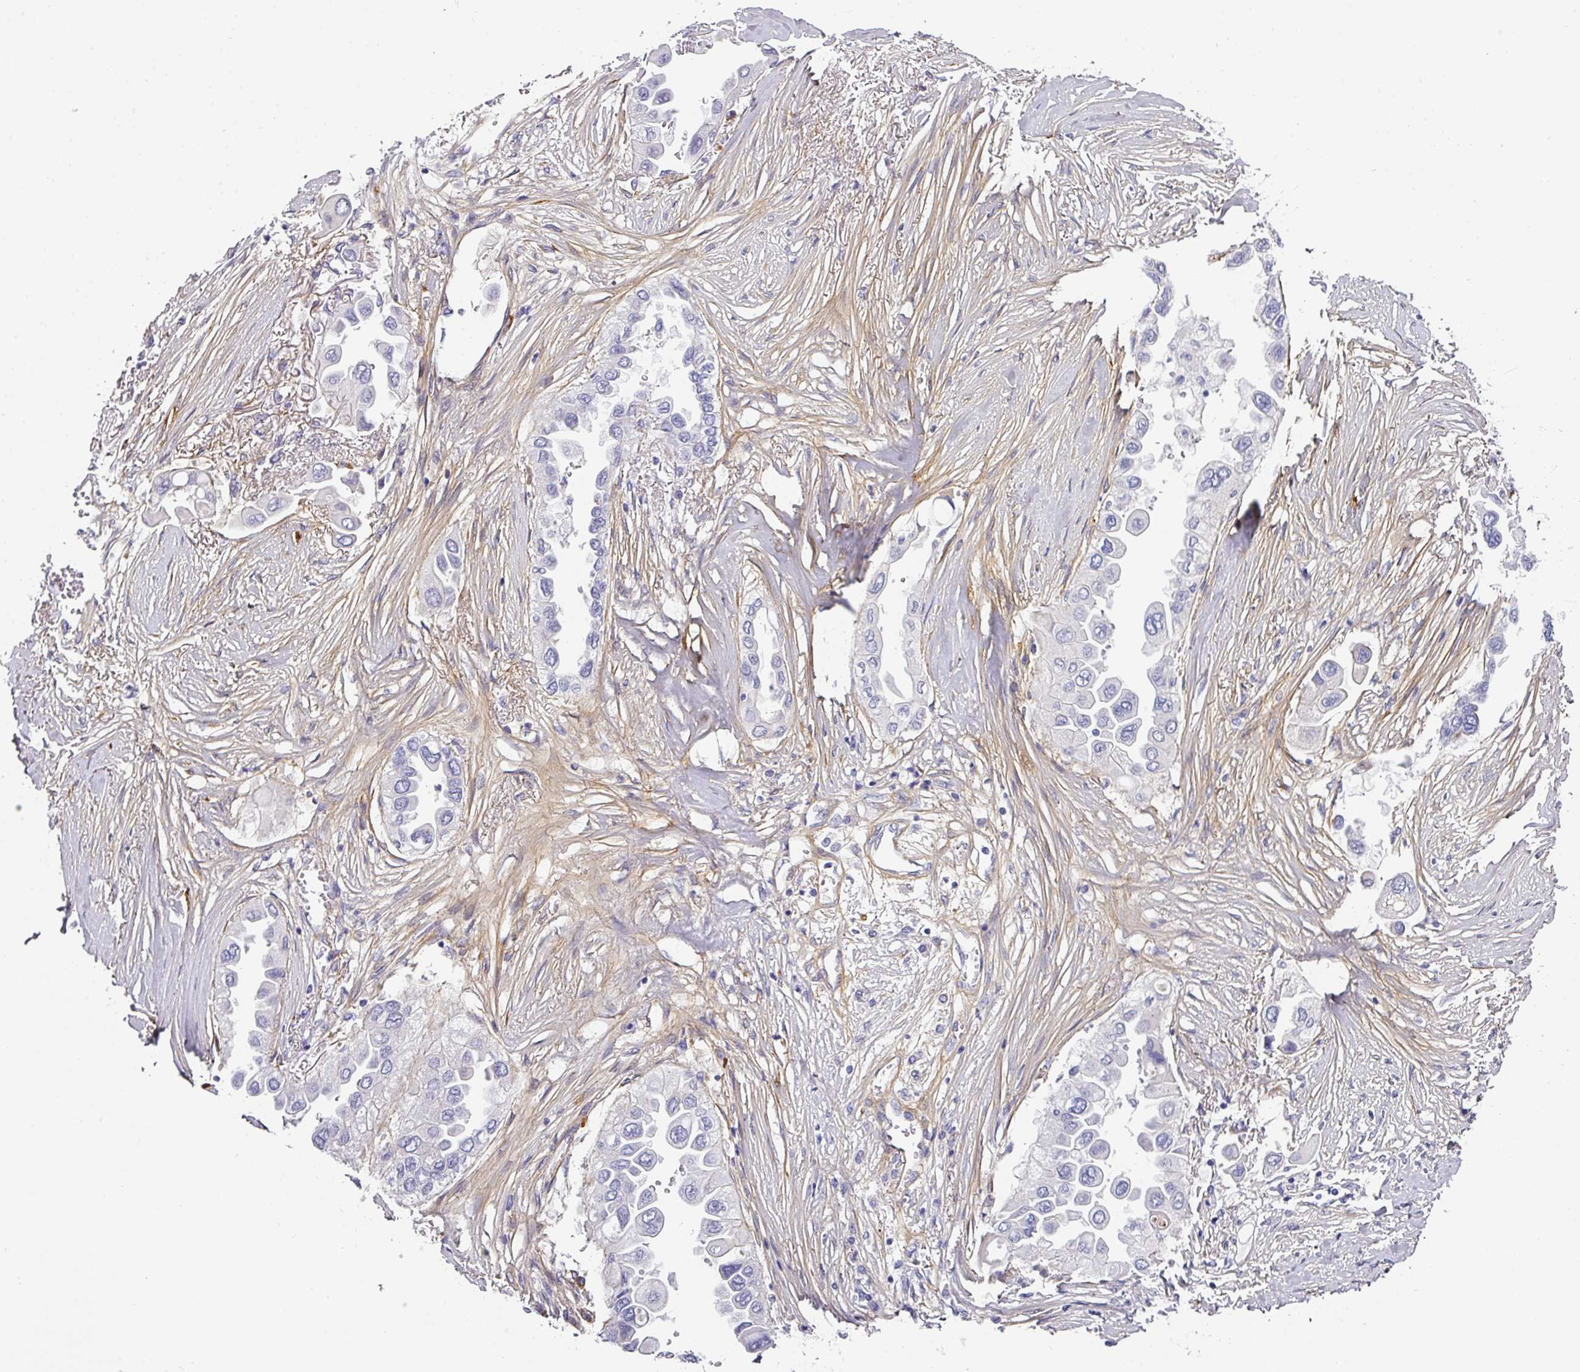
{"staining": {"intensity": "negative", "quantity": "none", "location": "none"}, "tissue": "lung cancer", "cell_type": "Tumor cells", "image_type": "cancer", "snomed": [{"axis": "morphology", "description": "Adenocarcinoma, NOS"}, {"axis": "topography", "description": "Lung"}], "caption": "High magnification brightfield microscopy of lung cancer stained with DAB (3,3'-diaminobenzidine) (brown) and counterstained with hematoxylin (blue): tumor cells show no significant staining. (Brightfield microscopy of DAB (3,3'-diaminobenzidine) IHC at high magnification).", "gene": "ANKRD29", "patient": {"sex": "female", "age": 76}}